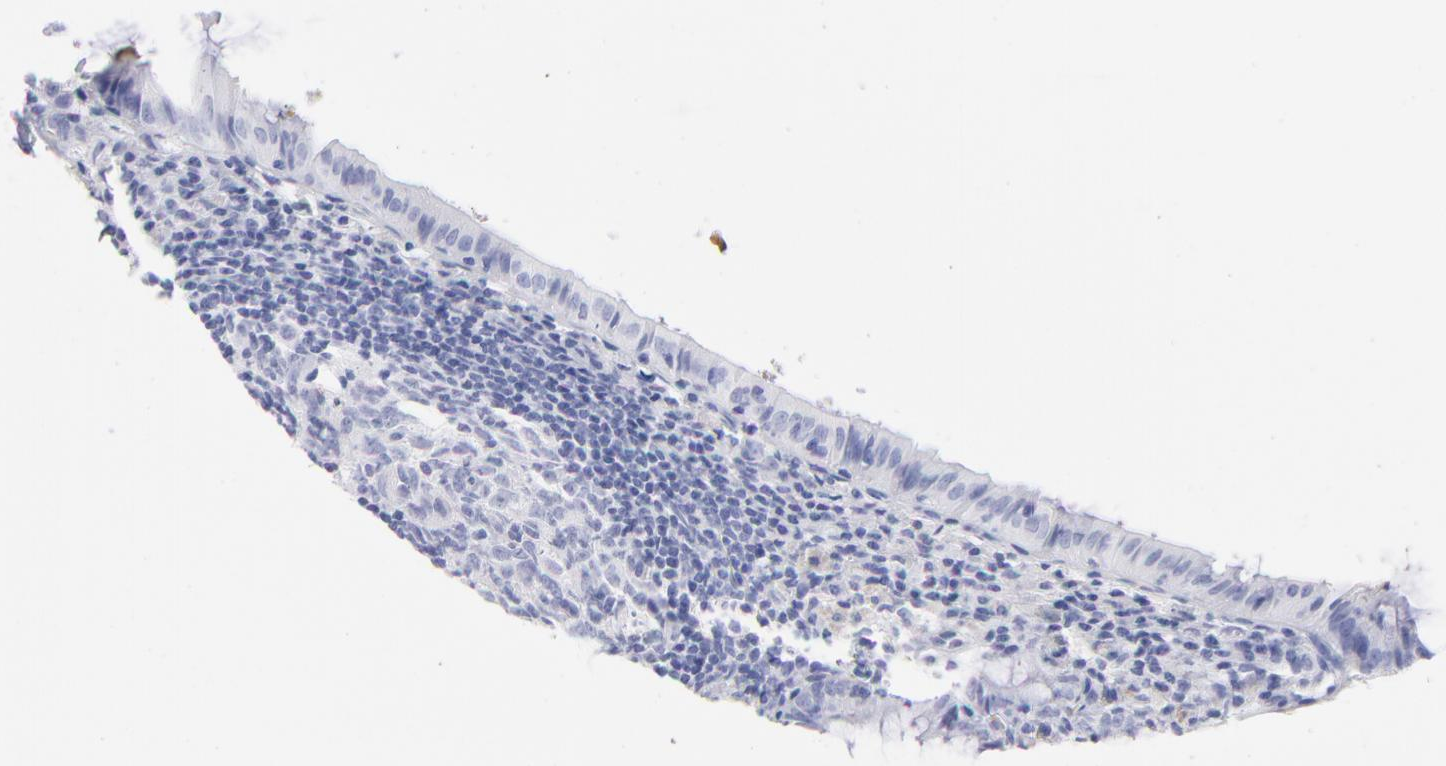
{"staining": {"intensity": "negative", "quantity": "none", "location": "none"}, "tissue": "appendix", "cell_type": "Glandular cells", "image_type": "normal", "snomed": [{"axis": "morphology", "description": "Normal tissue, NOS"}, {"axis": "topography", "description": "Appendix"}], "caption": "The histopathology image displays no staining of glandular cells in benign appendix. Brightfield microscopy of immunohistochemistry (IHC) stained with DAB (brown) and hematoxylin (blue), captured at high magnification.", "gene": "HP", "patient": {"sex": "female", "age": 10}}